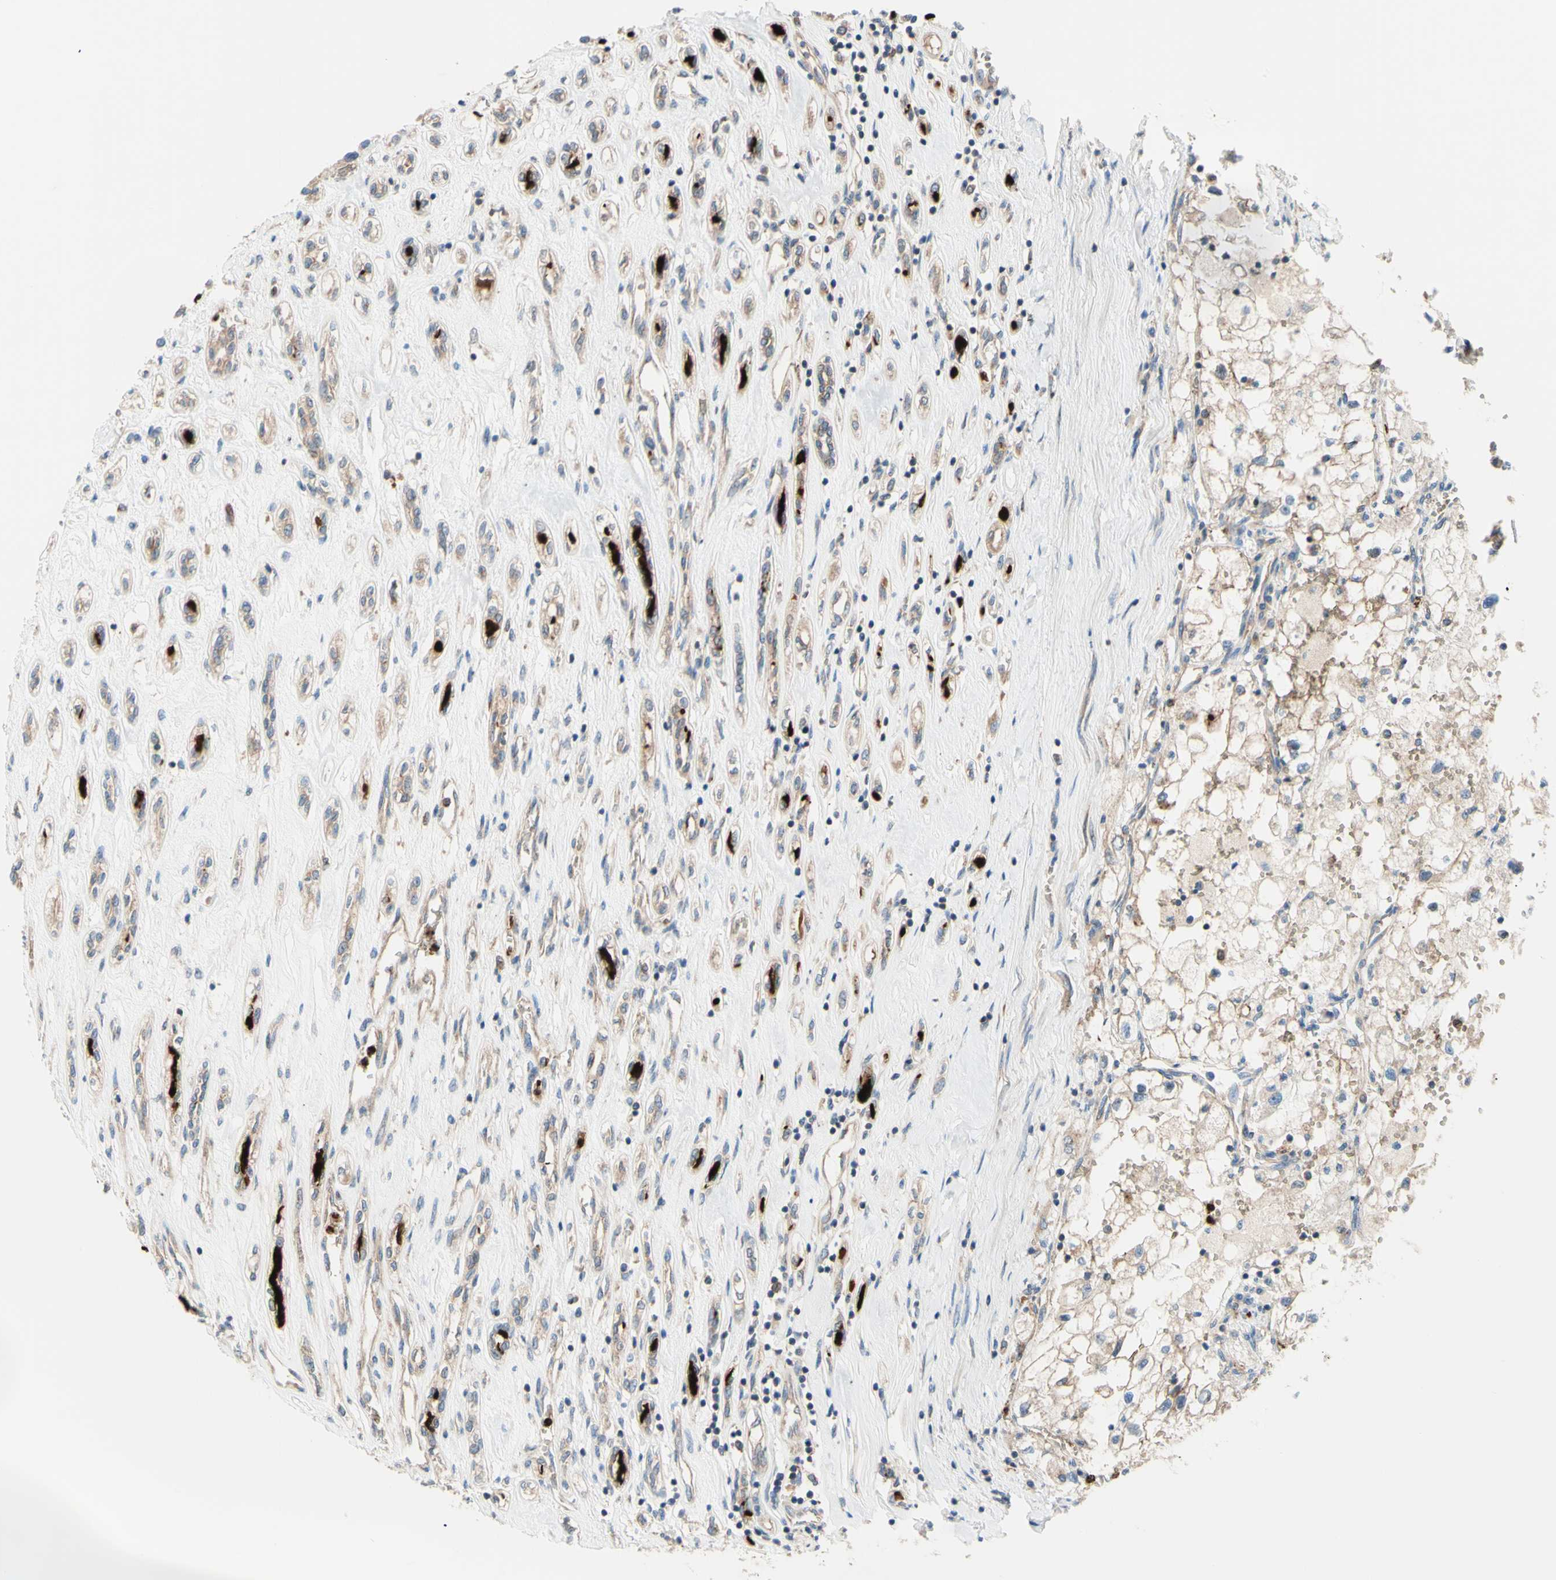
{"staining": {"intensity": "weak", "quantity": ">75%", "location": "cytoplasmic/membranous"}, "tissue": "renal cancer", "cell_type": "Tumor cells", "image_type": "cancer", "snomed": [{"axis": "morphology", "description": "Adenocarcinoma, NOS"}, {"axis": "topography", "description": "Kidney"}], "caption": "Renal cancer stained with a brown dye reveals weak cytoplasmic/membranous positive expression in approximately >75% of tumor cells.", "gene": "USP9X", "patient": {"sex": "female", "age": 70}}